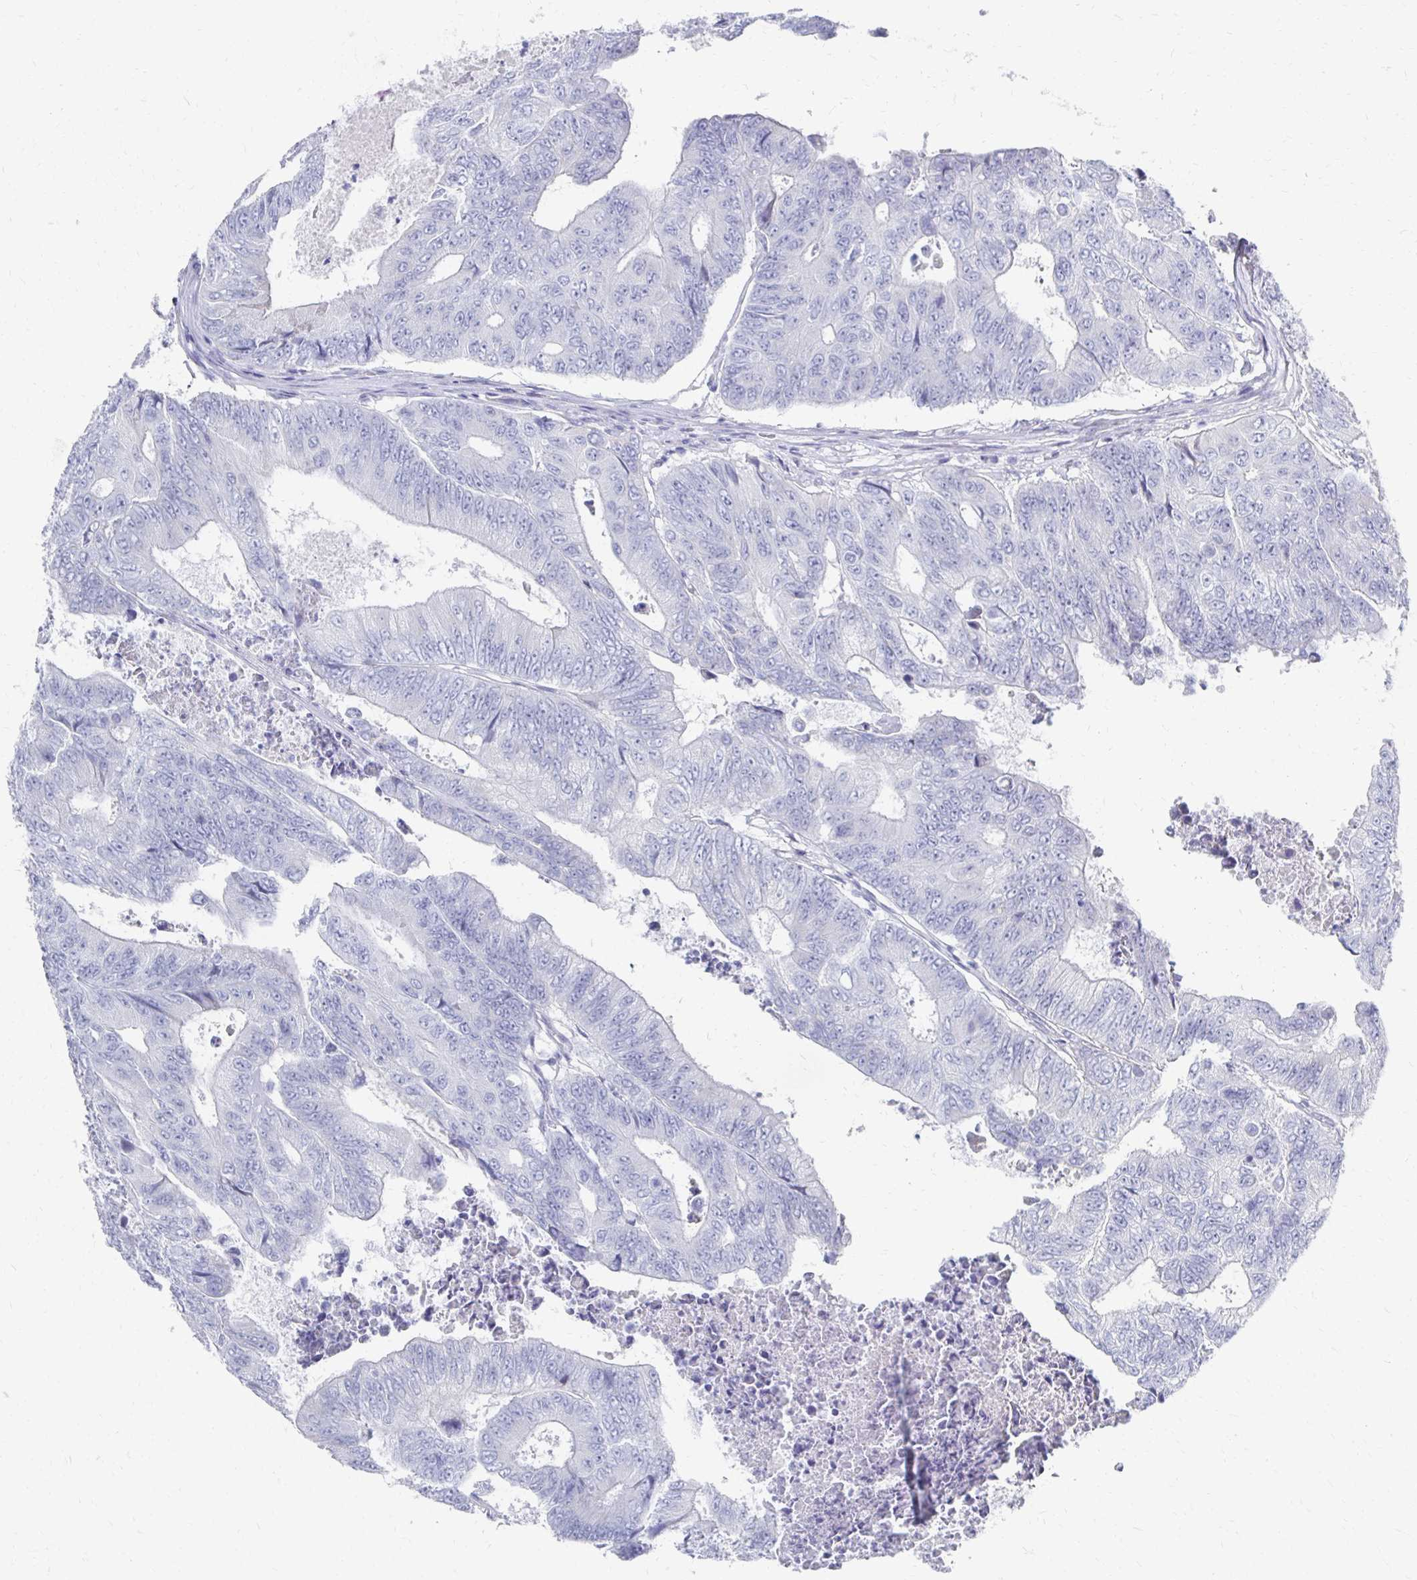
{"staining": {"intensity": "negative", "quantity": "none", "location": "none"}, "tissue": "colorectal cancer", "cell_type": "Tumor cells", "image_type": "cancer", "snomed": [{"axis": "morphology", "description": "Adenocarcinoma, NOS"}, {"axis": "topography", "description": "Colon"}], "caption": "This is an immunohistochemistry (IHC) photomicrograph of human colorectal cancer (adenocarcinoma). There is no expression in tumor cells.", "gene": "SYCP3", "patient": {"sex": "female", "age": 48}}